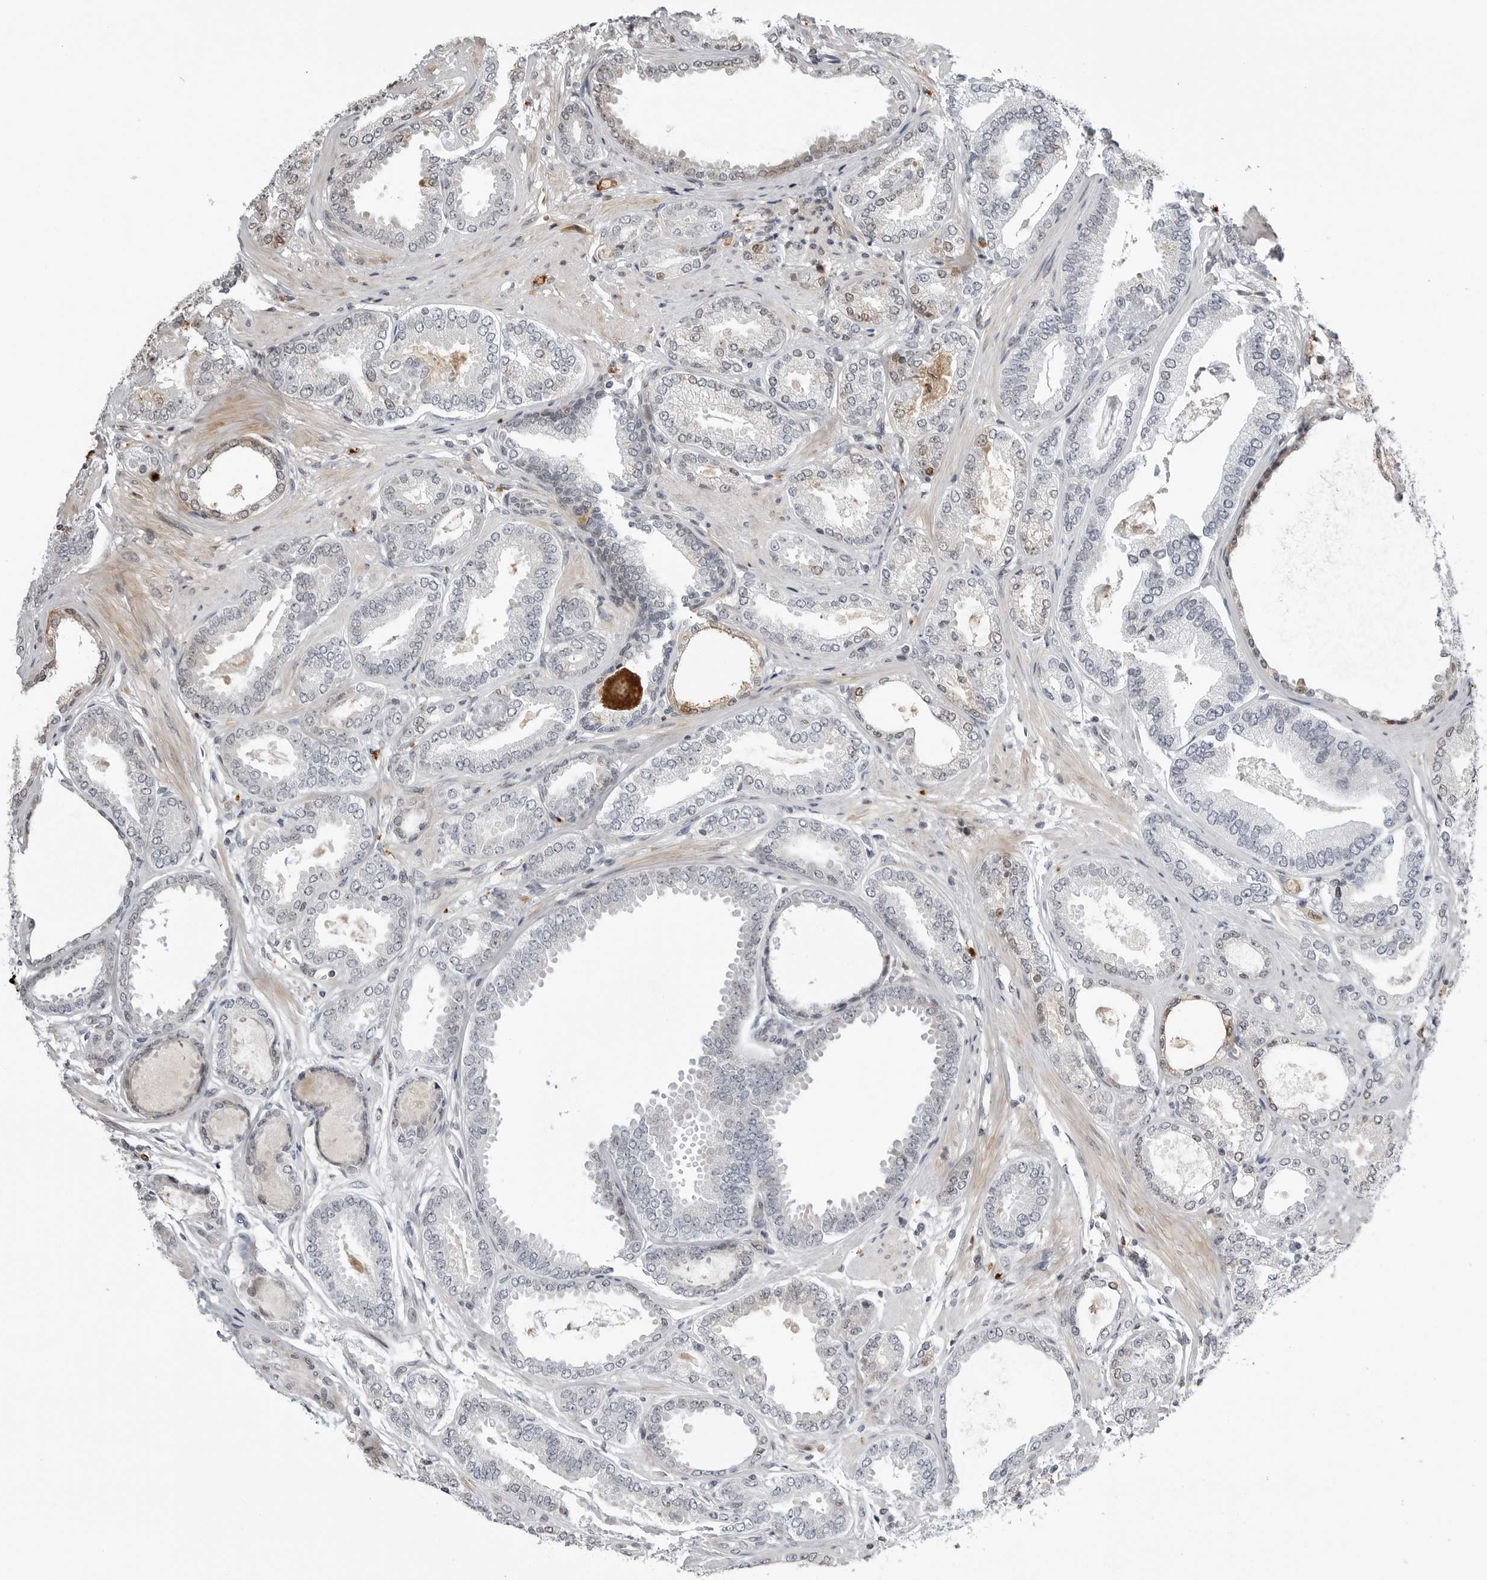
{"staining": {"intensity": "negative", "quantity": "none", "location": "none"}, "tissue": "prostate cancer", "cell_type": "Tumor cells", "image_type": "cancer", "snomed": [{"axis": "morphology", "description": "Adenocarcinoma, Low grade"}, {"axis": "topography", "description": "Prostate"}], "caption": "High power microscopy photomicrograph of an immunohistochemistry (IHC) micrograph of prostate cancer (low-grade adenocarcinoma), revealing no significant positivity in tumor cells.", "gene": "CXCR5", "patient": {"sex": "male", "age": 71}}